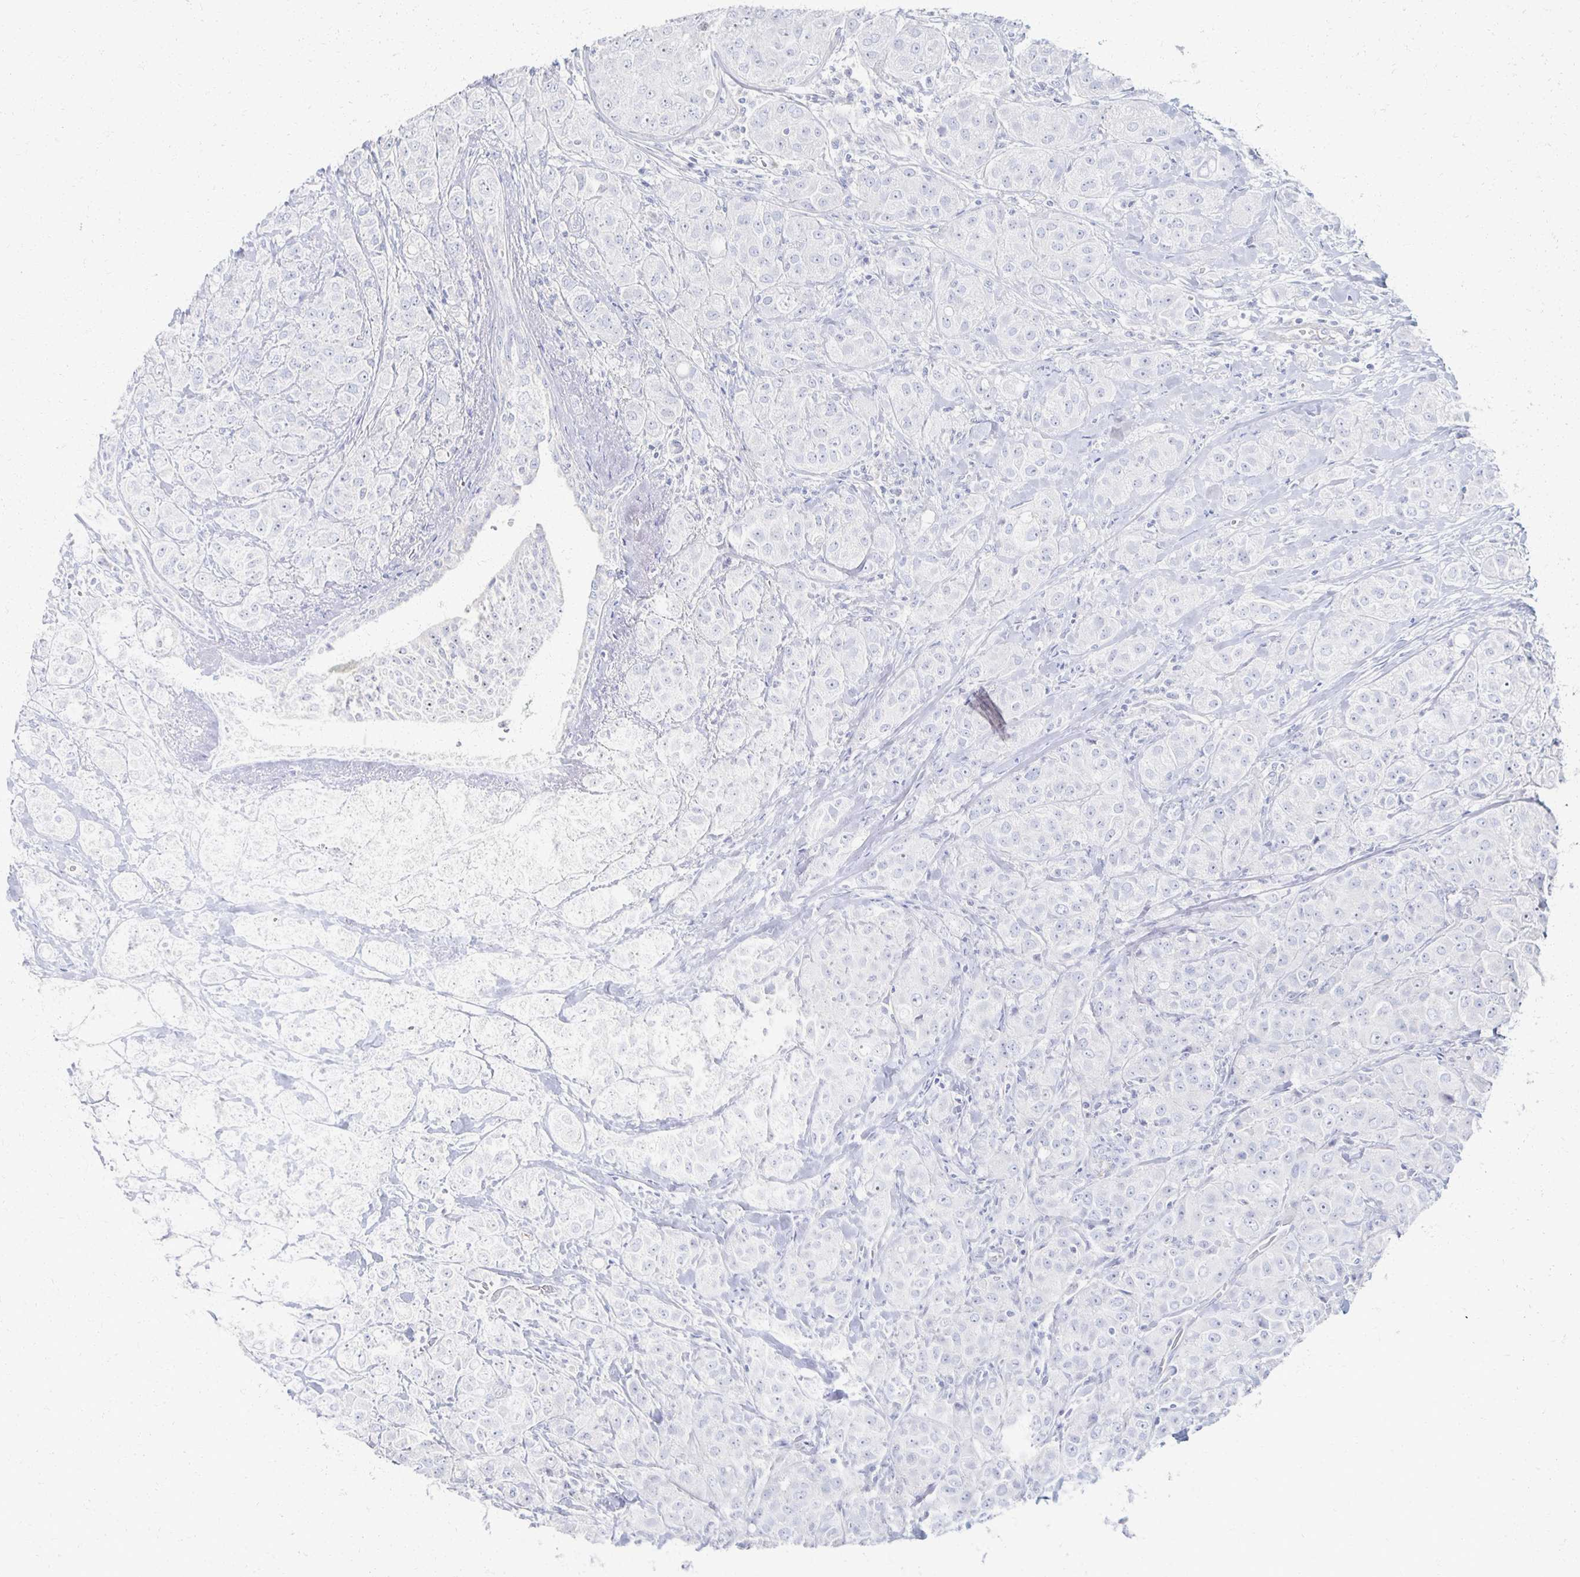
{"staining": {"intensity": "negative", "quantity": "none", "location": "none"}, "tissue": "breast cancer", "cell_type": "Tumor cells", "image_type": "cancer", "snomed": [{"axis": "morphology", "description": "Normal tissue, NOS"}, {"axis": "morphology", "description": "Duct carcinoma"}, {"axis": "topography", "description": "Breast"}], "caption": "DAB immunohistochemical staining of intraductal carcinoma (breast) displays no significant positivity in tumor cells. The staining was performed using DAB (3,3'-diaminobenzidine) to visualize the protein expression in brown, while the nuclei were stained in blue with hematoxylin (Magnification: 20x).", "gene": "PRR20A", "patient": {"sex": "female", "age": 43}}